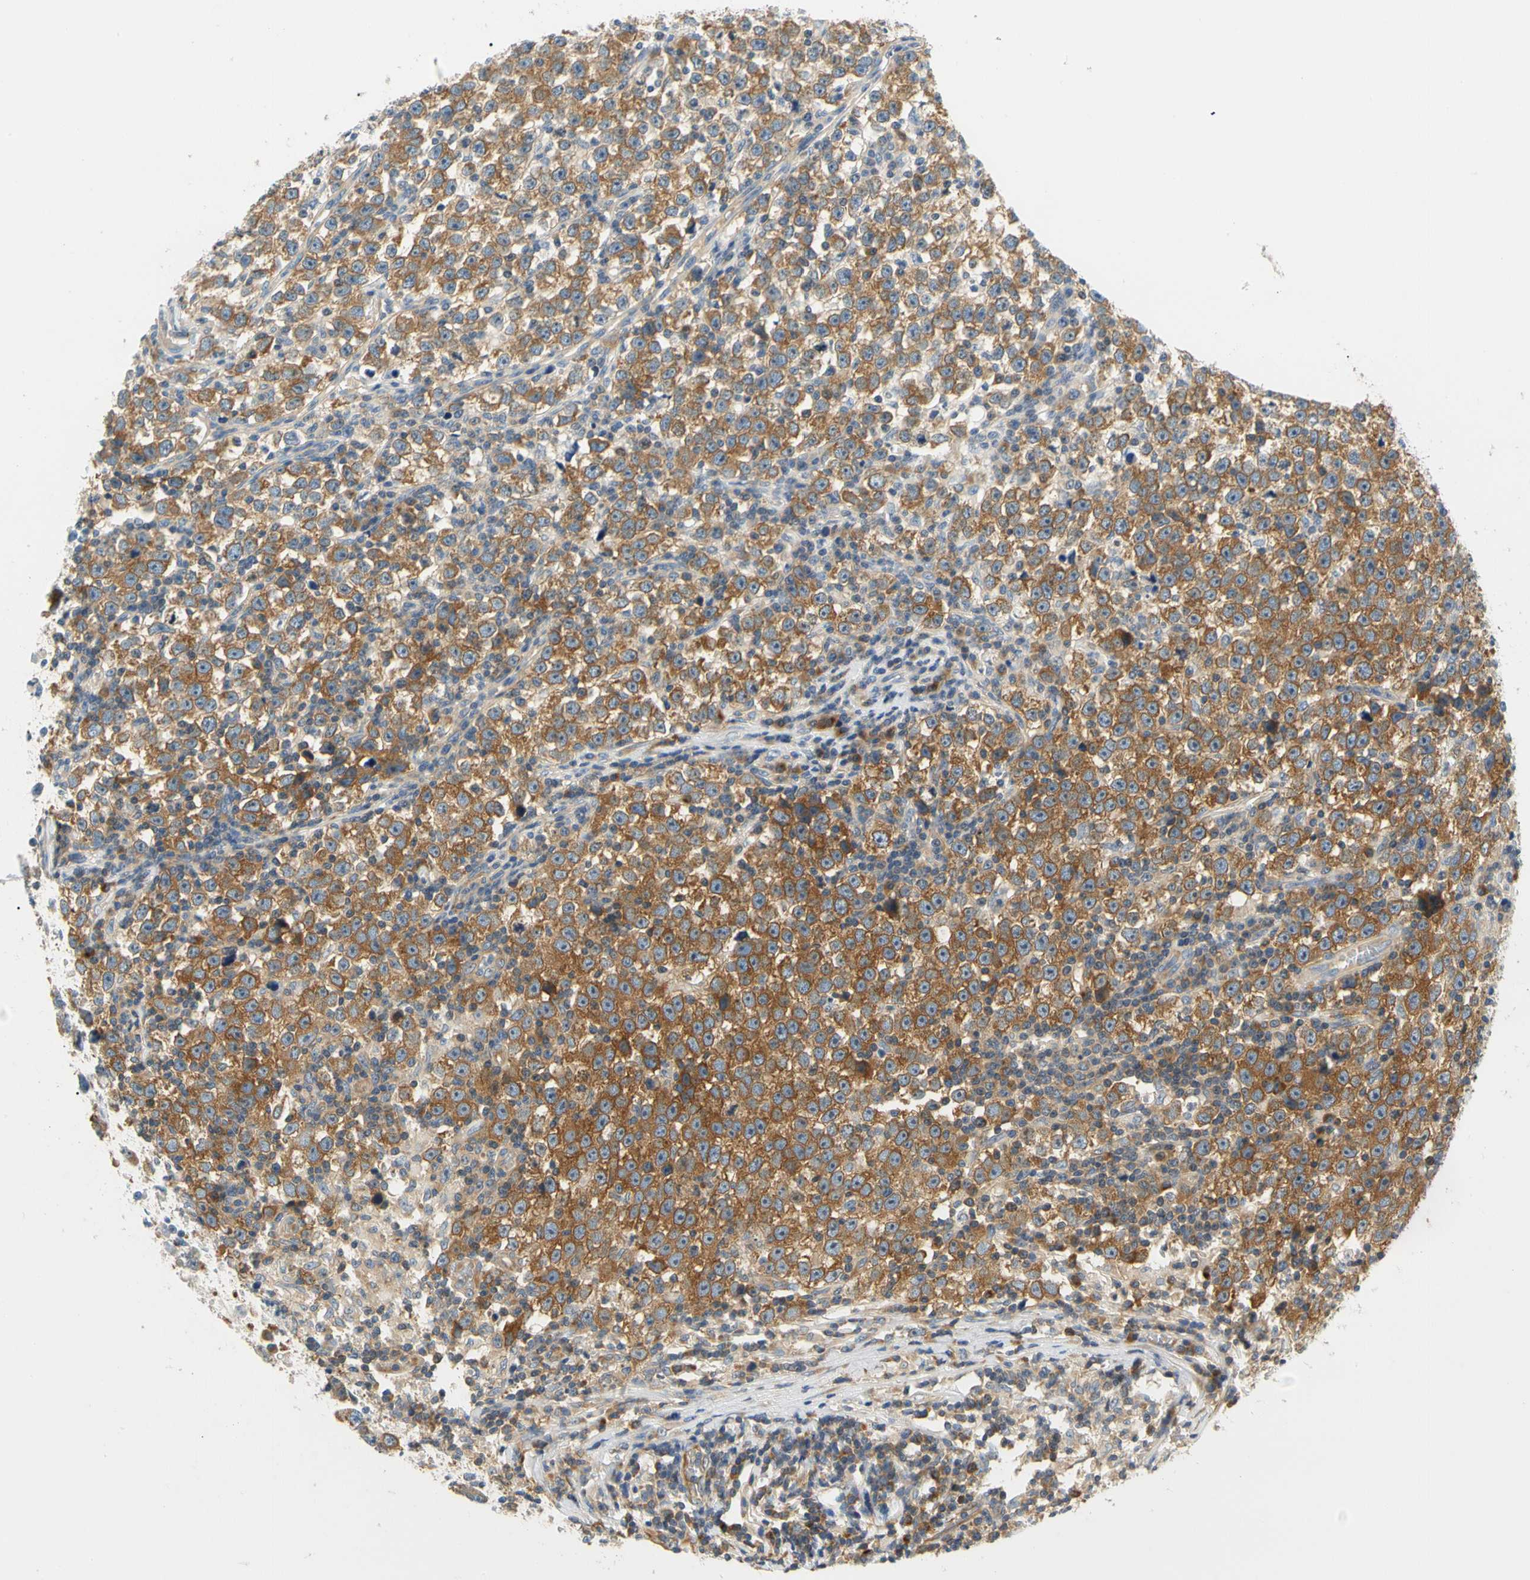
{"staining": {"intensity": "moderate", "quantity": ">75%", "location": "cytoplasmic/membranous"}, "tissue": "testis cancer", "cell_type": "Tumor cells", "image_type": "cancer", "snomed": [{"axis": "morphology", "description": "Seminoma, NOS"}, {"axis": "topography", "description": "Testis"}], "caption": "This image demonstrates immunohistochemistry staining of testis cancer (seminoma), with medium moderate cytoplasmic/membranous staining in about >75% of tumor cells.", "gene": "LRRC47", "patient": {"sex": "male", "age": 43}}